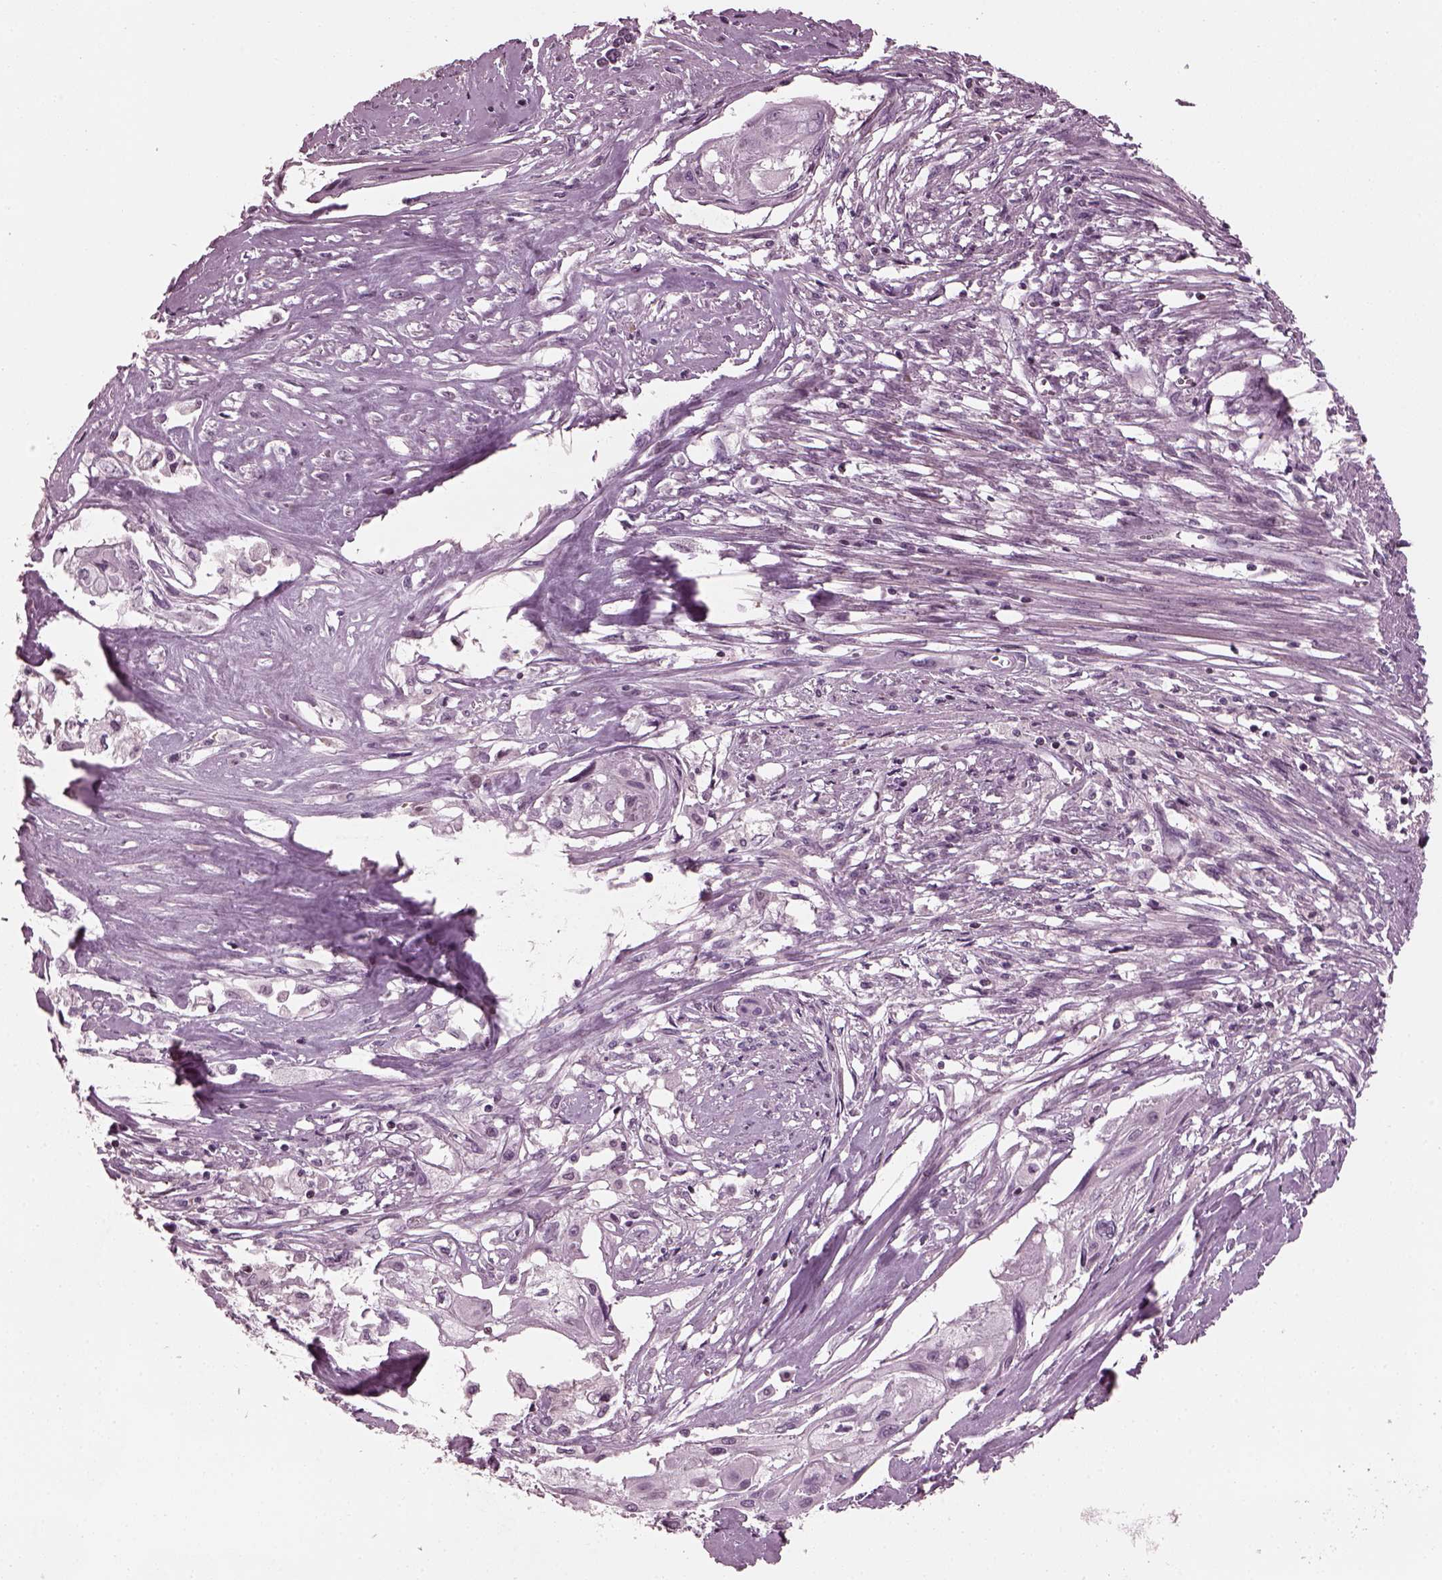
{"staining": {"intensity": "negative", "quantity": "none", "location": "none"}, "tissue": "cervical cancer", "cell_type": "Tumor cells", "image_type": "cancer", "snomed": [{"axis": "morphology", "description": "Squamous cell carcinoma, NOS"}, {"axis": "topography", "description": "Cervix"}], "caption": "This is an immunohistochemistry (IHC) image of human cervical cancer. There is no staining in tumor cells.", "gene": "BFSP1", "patient": {"sex": "female", "age": 49}}